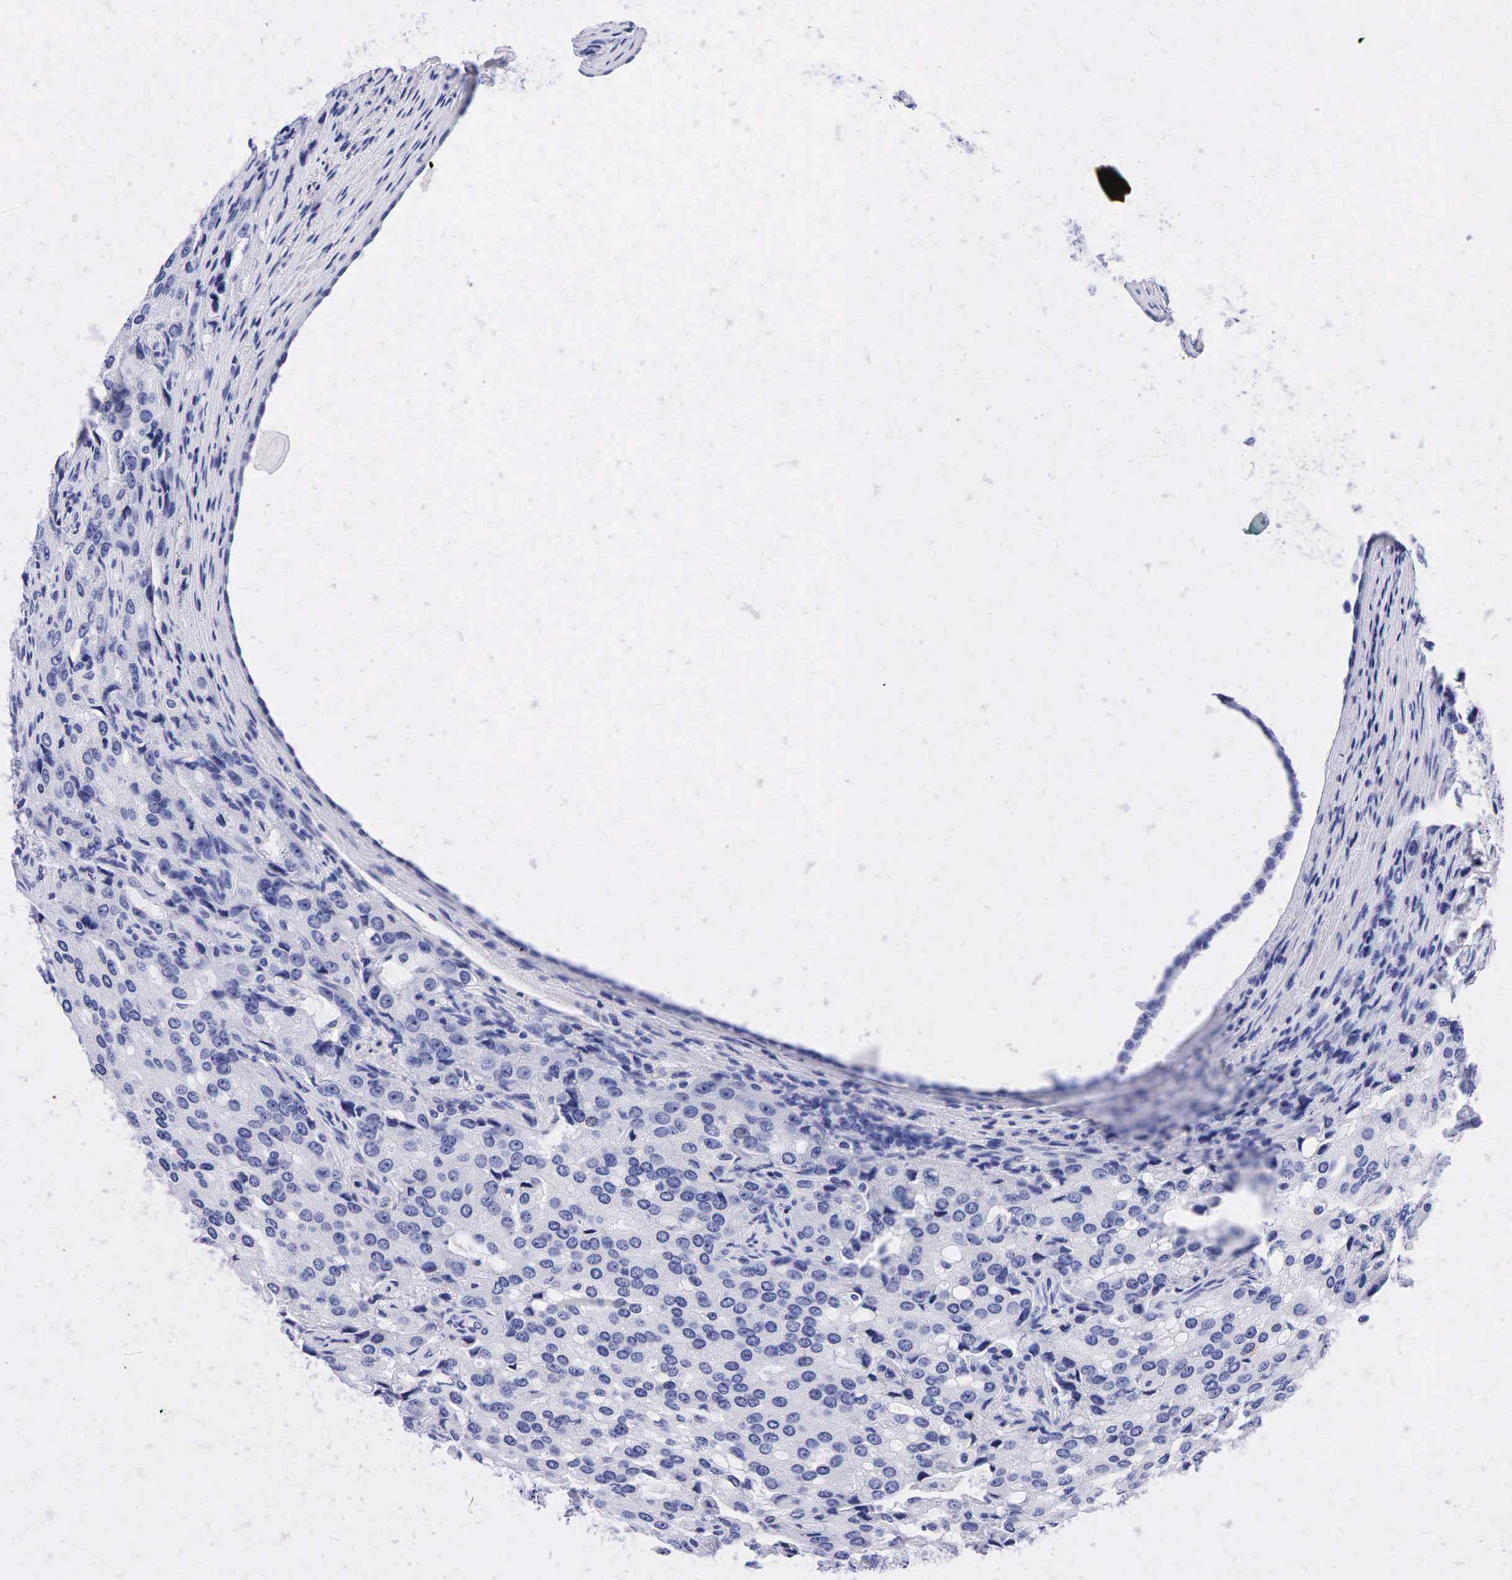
{"staining": {"intensity": "negative", "quantity": "none", "location": "none"}, "tissue": "prostate cancer", "cell_type": "Tumor cells", "image_type": "cancer", "snomed": [{"axis": "morphology", "description": "Adenocarcinoma, Medium grade"}, {"axis": "topography", "description": "Prostate"}], "caption": "Photomicrograph shows no significant protein expression in tumor cells of prostate cancer. (Stains: DAB (3,3'-diaminobenzidine) immunohistochemistry (IHC) with hematoxylin counter stain, Microscopy: brightfield microscopy at high magnification).", "gene": "NKX2-1", "patient": {"sex": "male", "age": 72}}